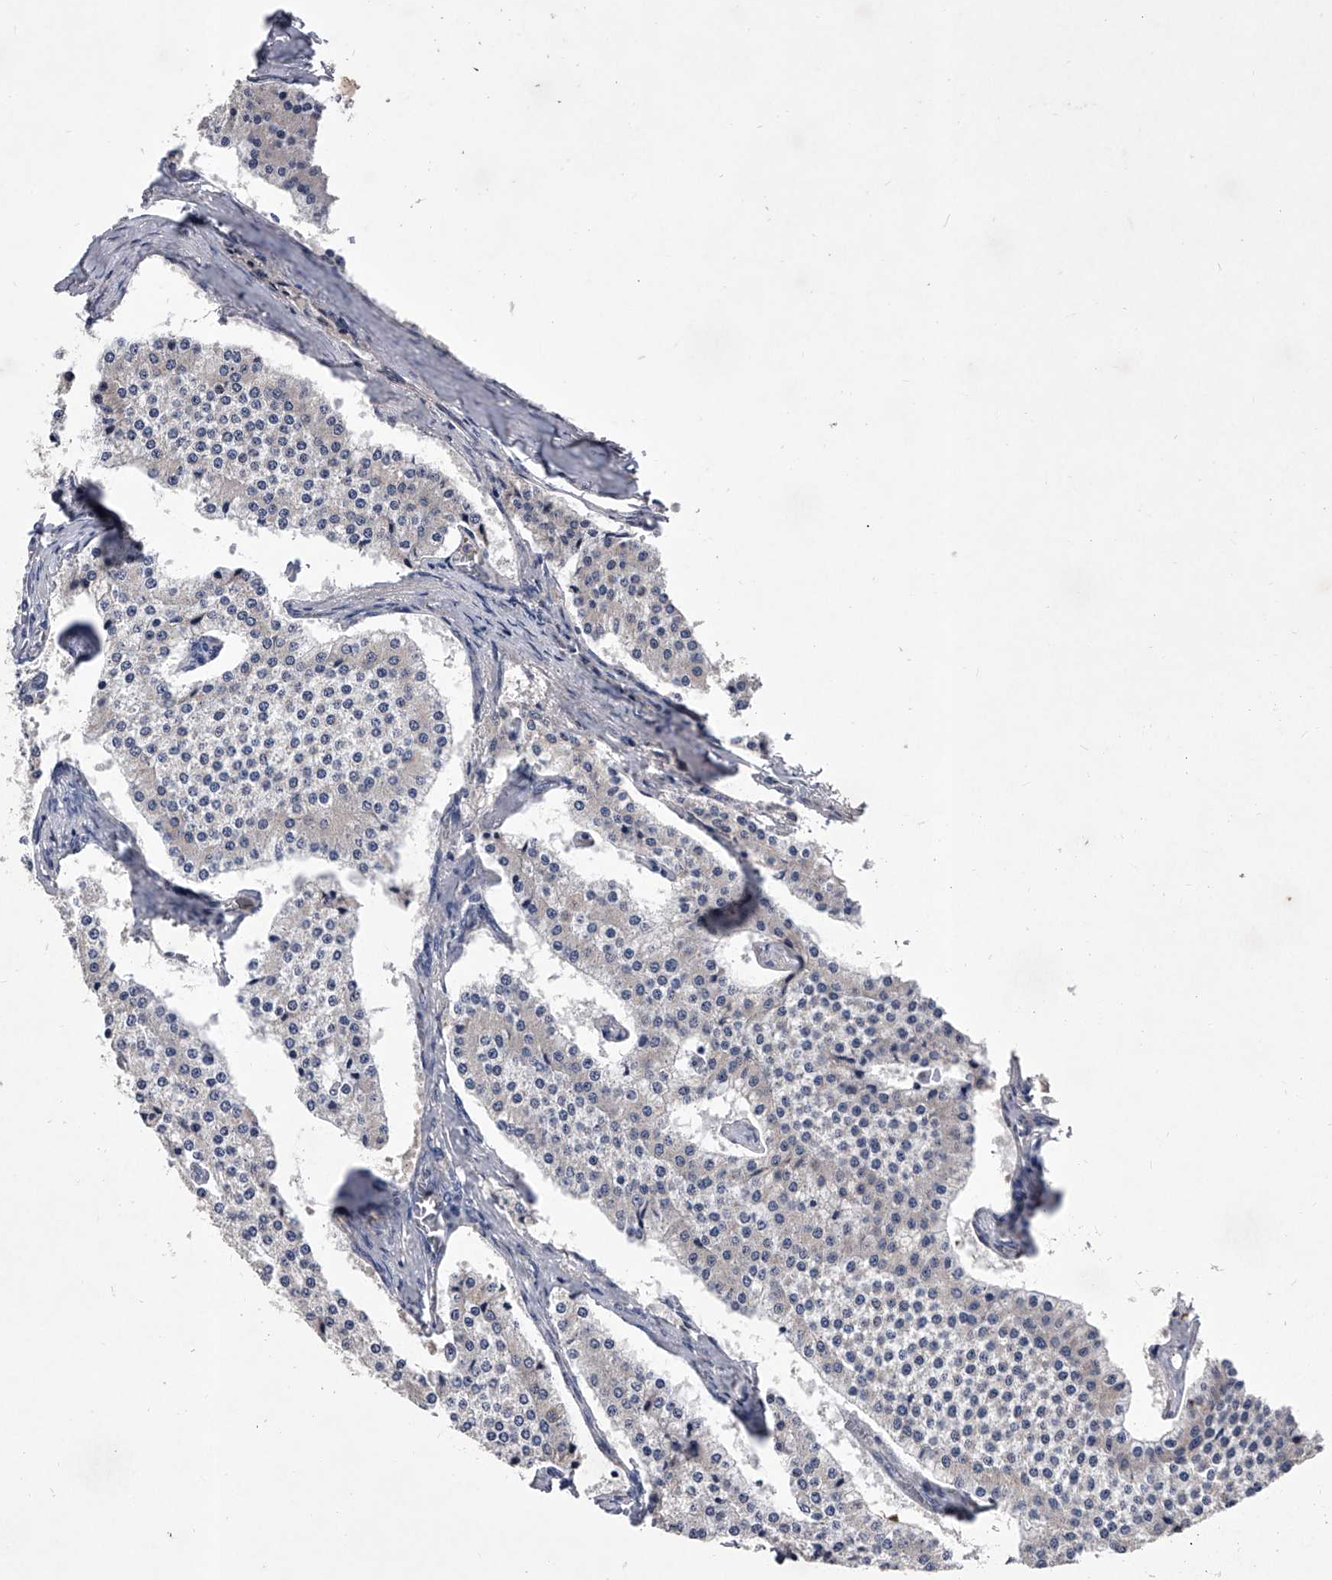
{"staining": {"intensity": "negative", "quantity": "none", "location": "none"}, "tissue": "carcinoid", "cell_type": "Tumor cells", "image_type": "cancer", "snomed": [{"axis": "morphology", "description": "Carcinoid, malignant, NOS"}, {"axis": "topography", "description": "Colon"}], "caption": "Malignant carcinoid was stained to show a protein in brown. There is no significant expression in tumor cells.", "gene": "C5", "patient": {"sex": "female", "age": 52}}